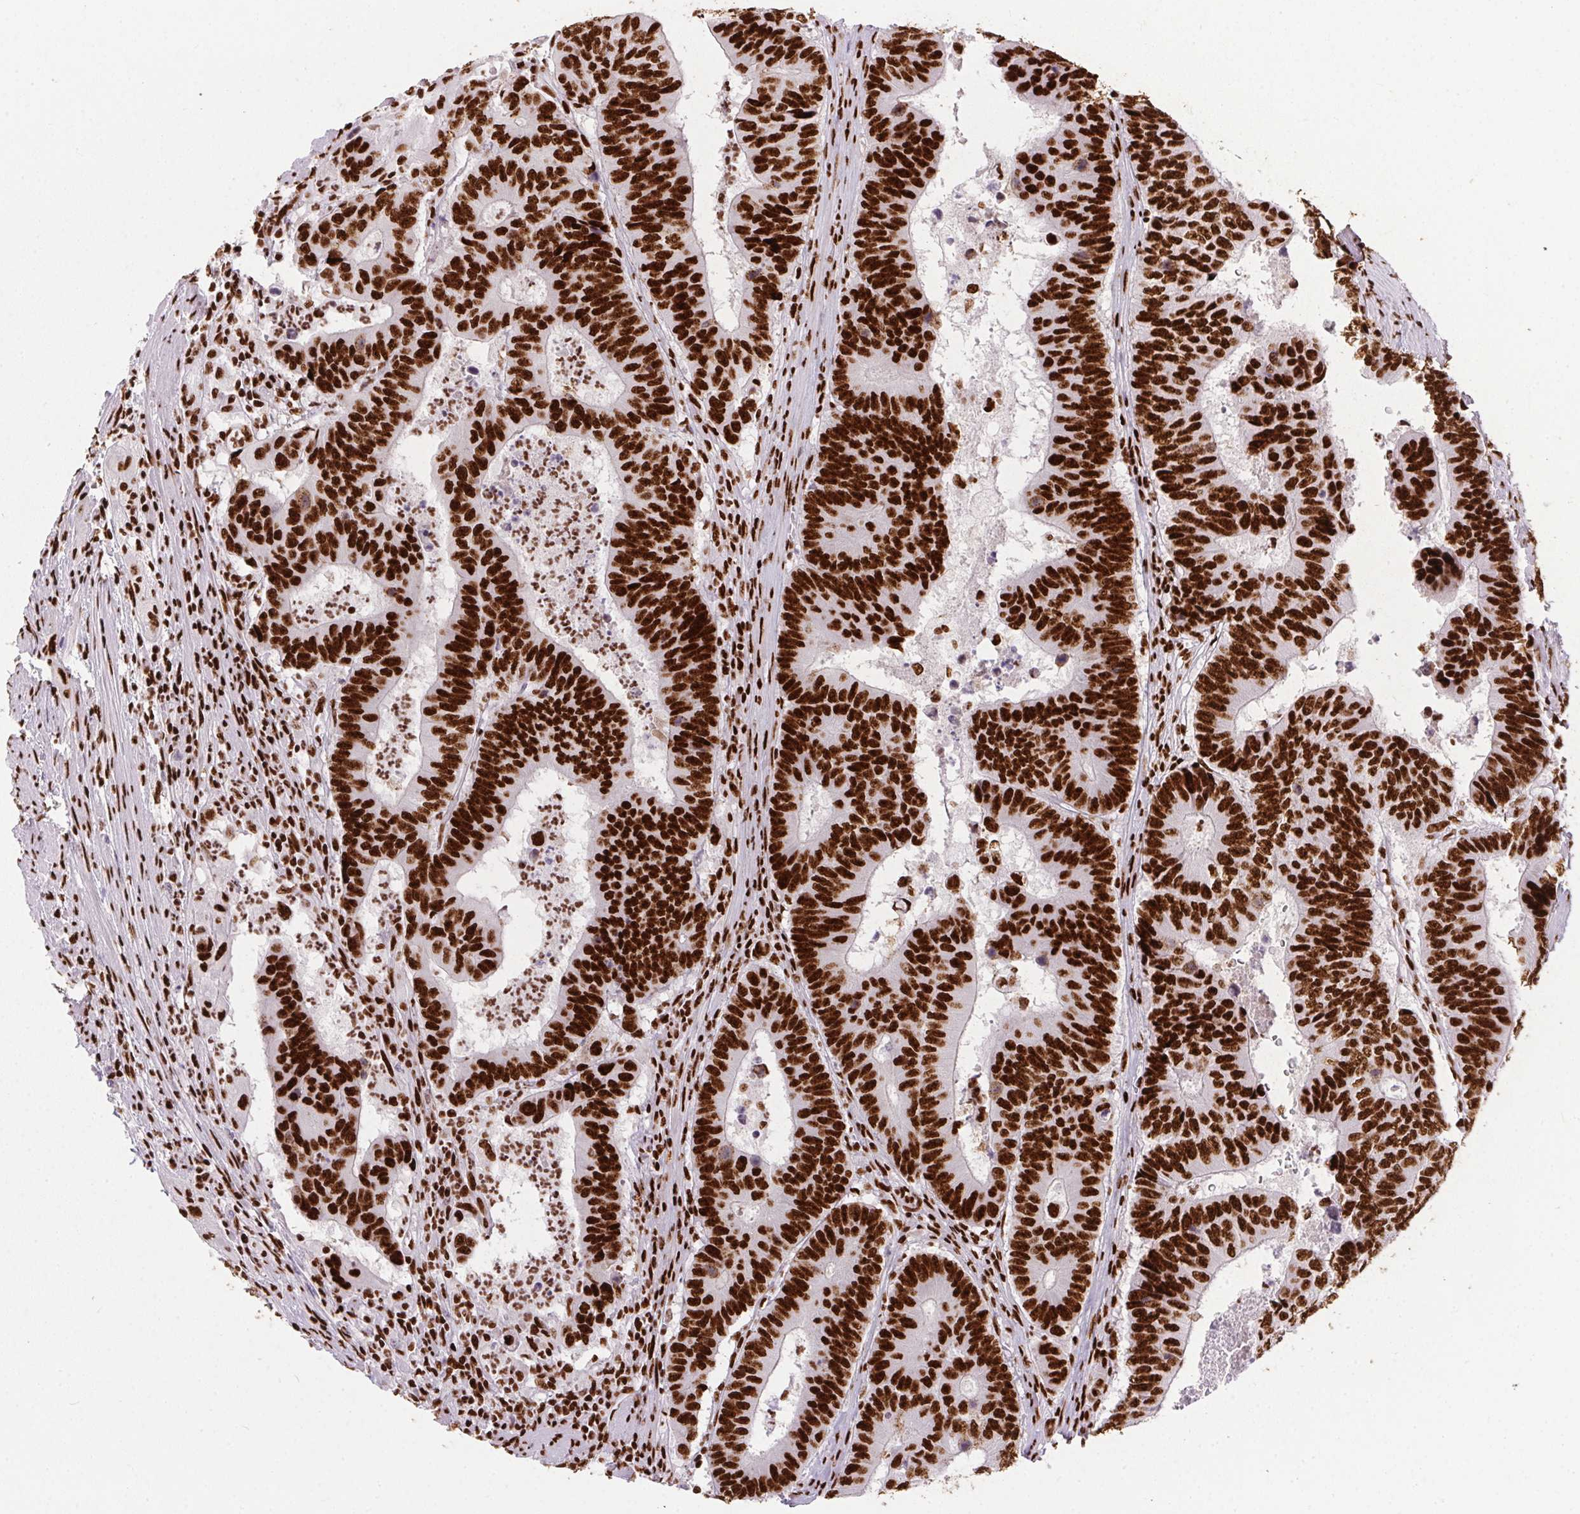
{"staining": {"intensity": "strong", "quantity": ">75%", "location": "nuclear"}, "tissue": "colorectal cancer", "cell_type": "Tumor cells", "image_type": "cancer", "snomed": [{"axis": "morphology", "description": "Adenocarcinoma, NOS"}, {"axis": "topography", "description": "Colon"}], "caption": "DAB (3,3'-diaminobenzidine) immunohistochemical staining of adenocarcinoma (colorectal) displays strong nuclear protein expression in approximately >75% of tumor cells.", "gene": "PAGE3", "patient": {"sex": "female", "age": 48}}